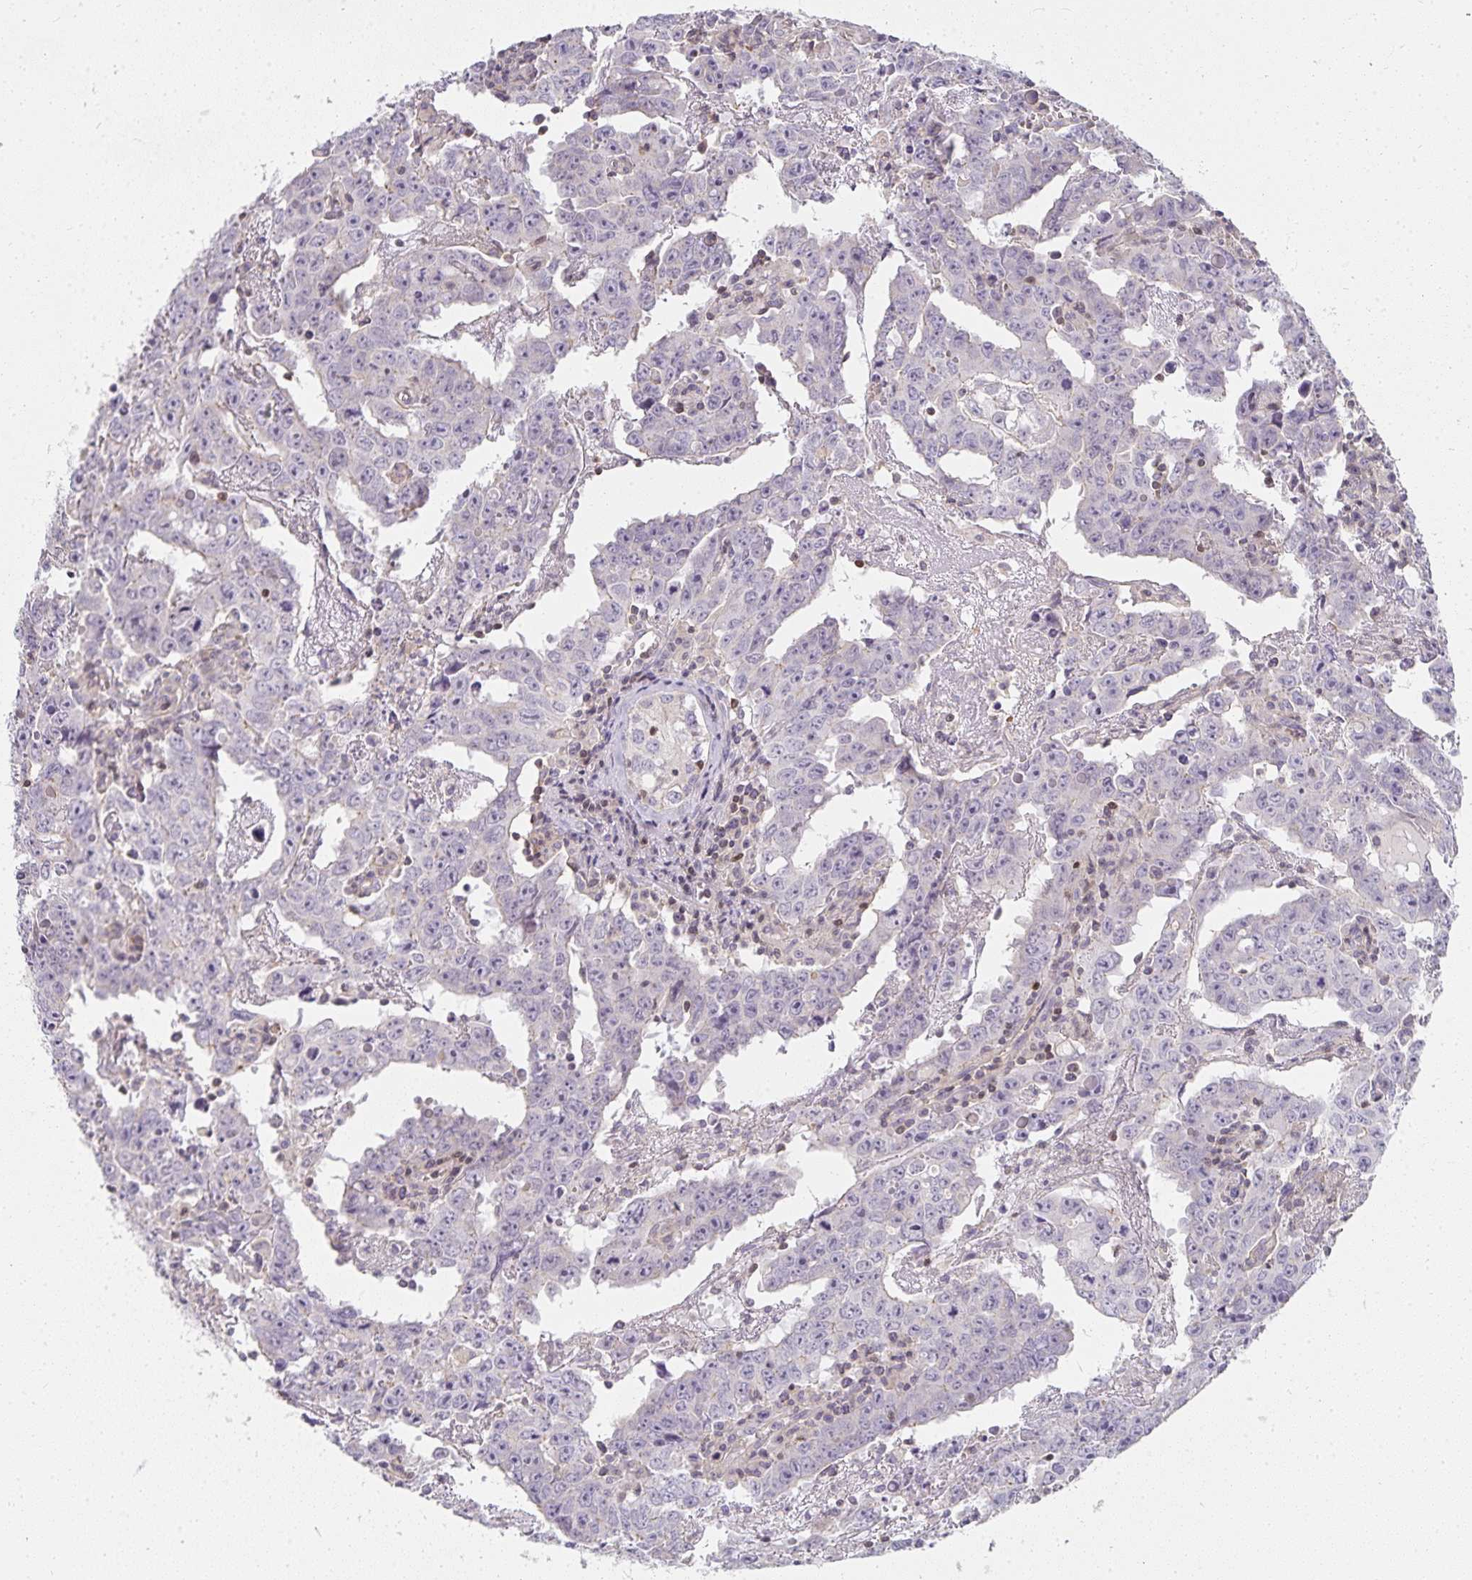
{"staining": {"intensity": "negative", "quantity": "none", "location": "none"}, "tissue": "testis cancer", "cell_type": "Tumor cells", "image_type": "cancer", "snomed": [{"axis": "morphology", "description": "Carcinoma, Embryonal, NOS"}, {"axis": "topography", "description": "Testis"}], "caption": "Histopathology image shows no significant protein staining in tumor cells of testis embryonal carcinoma.", "gene": "GATA3", "patient": {"sex": "male", "age": 22}}